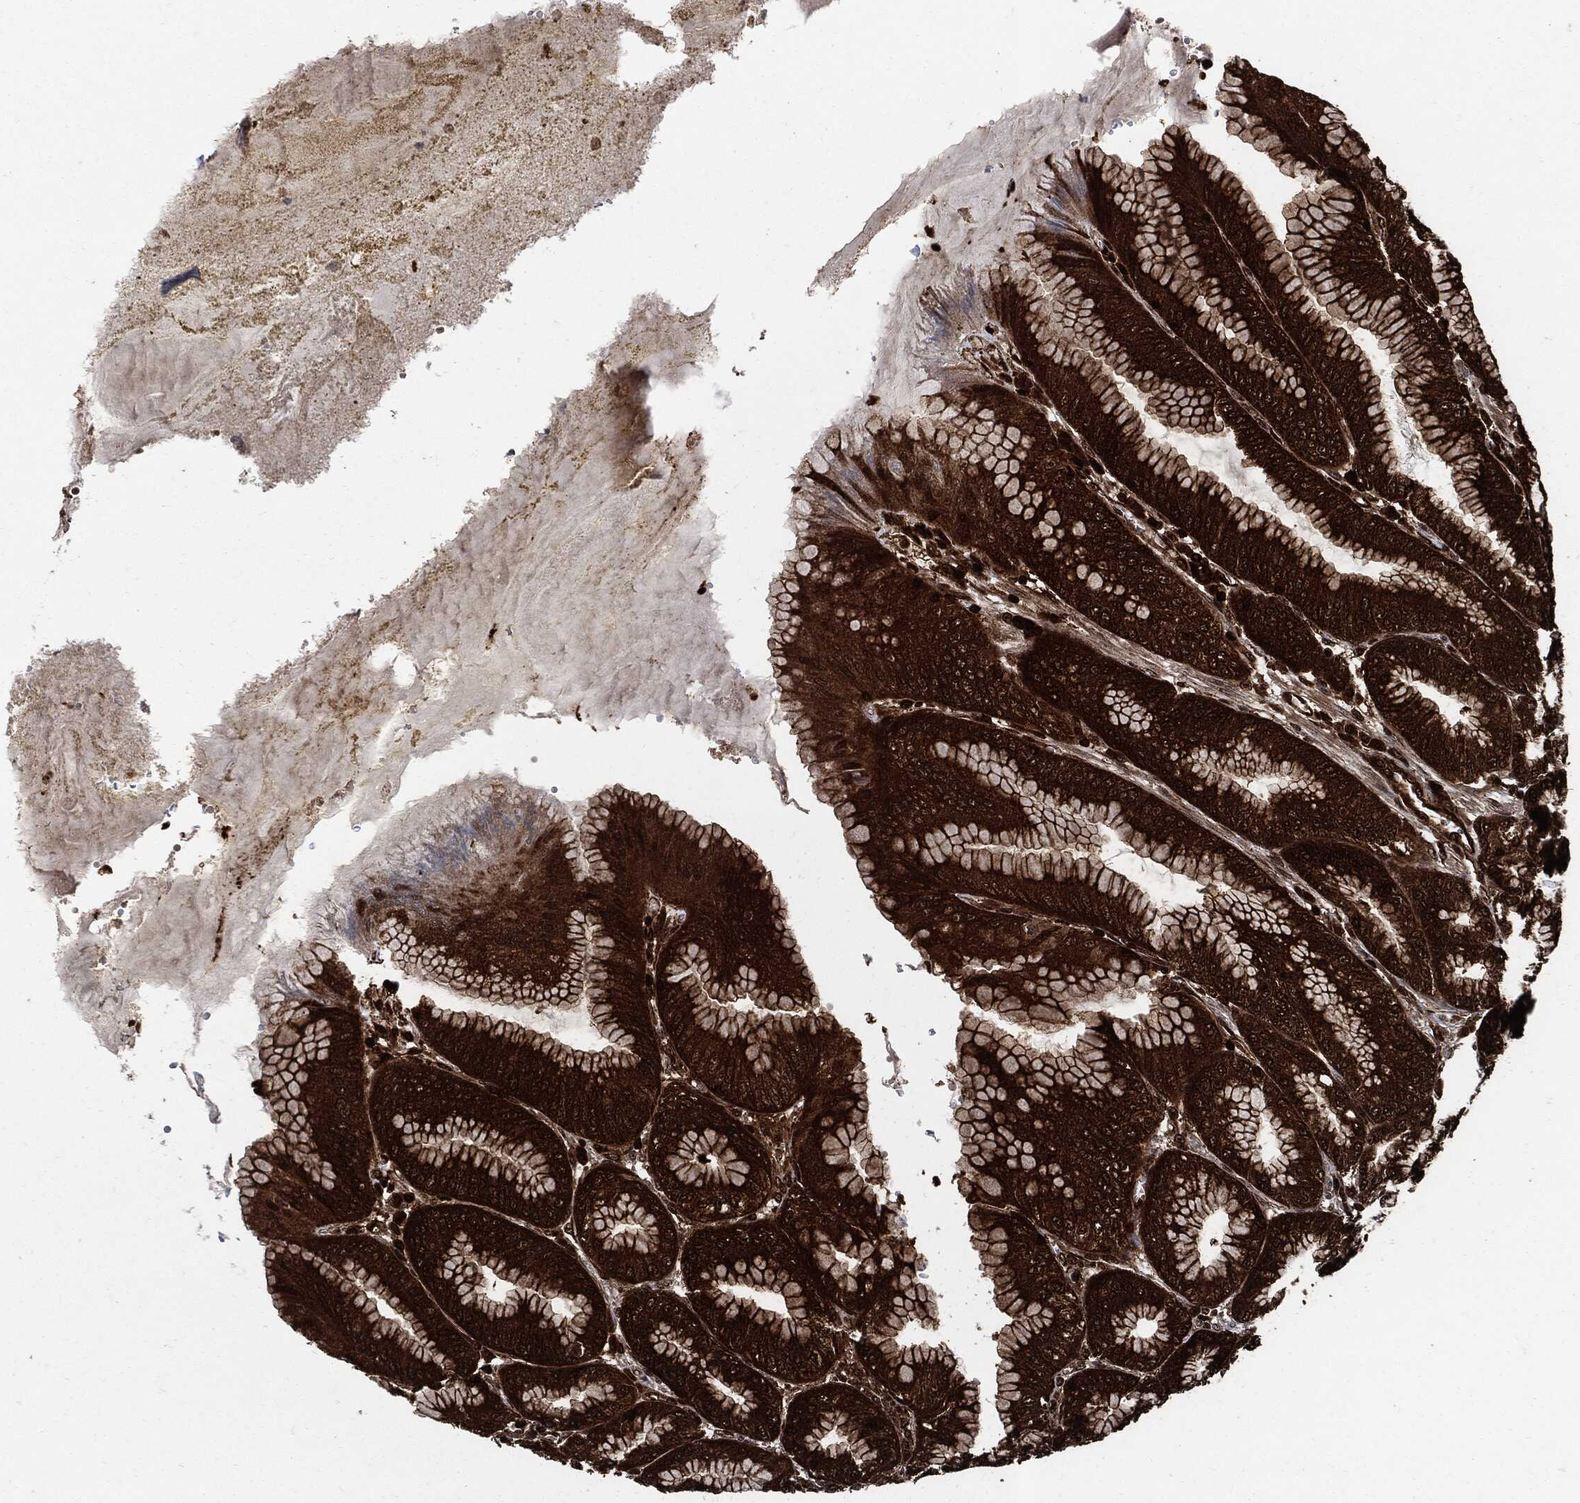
{"staining": {"intensity": "strong", "quantity": ">75%", "location": "cytoplasmic/membranous,nuclear"}, "tissue": "stomach", "cell_type": "Glandular cells", "image_type": "normal", "snomed": [{"axis": "morphology", "description": "Normal tissue, NOS"}, {"axis": "topography", "description": "Stomach"}], "caption": "This micrograph exhibits immunohistochemistry staining of normal human stomach, with high strong cytoplasmic/membranous,nuclear positivity in approximately >75% of glandular cells.", "gene": "YWHAB", "patient": {"sex": "male", "age": 71}}